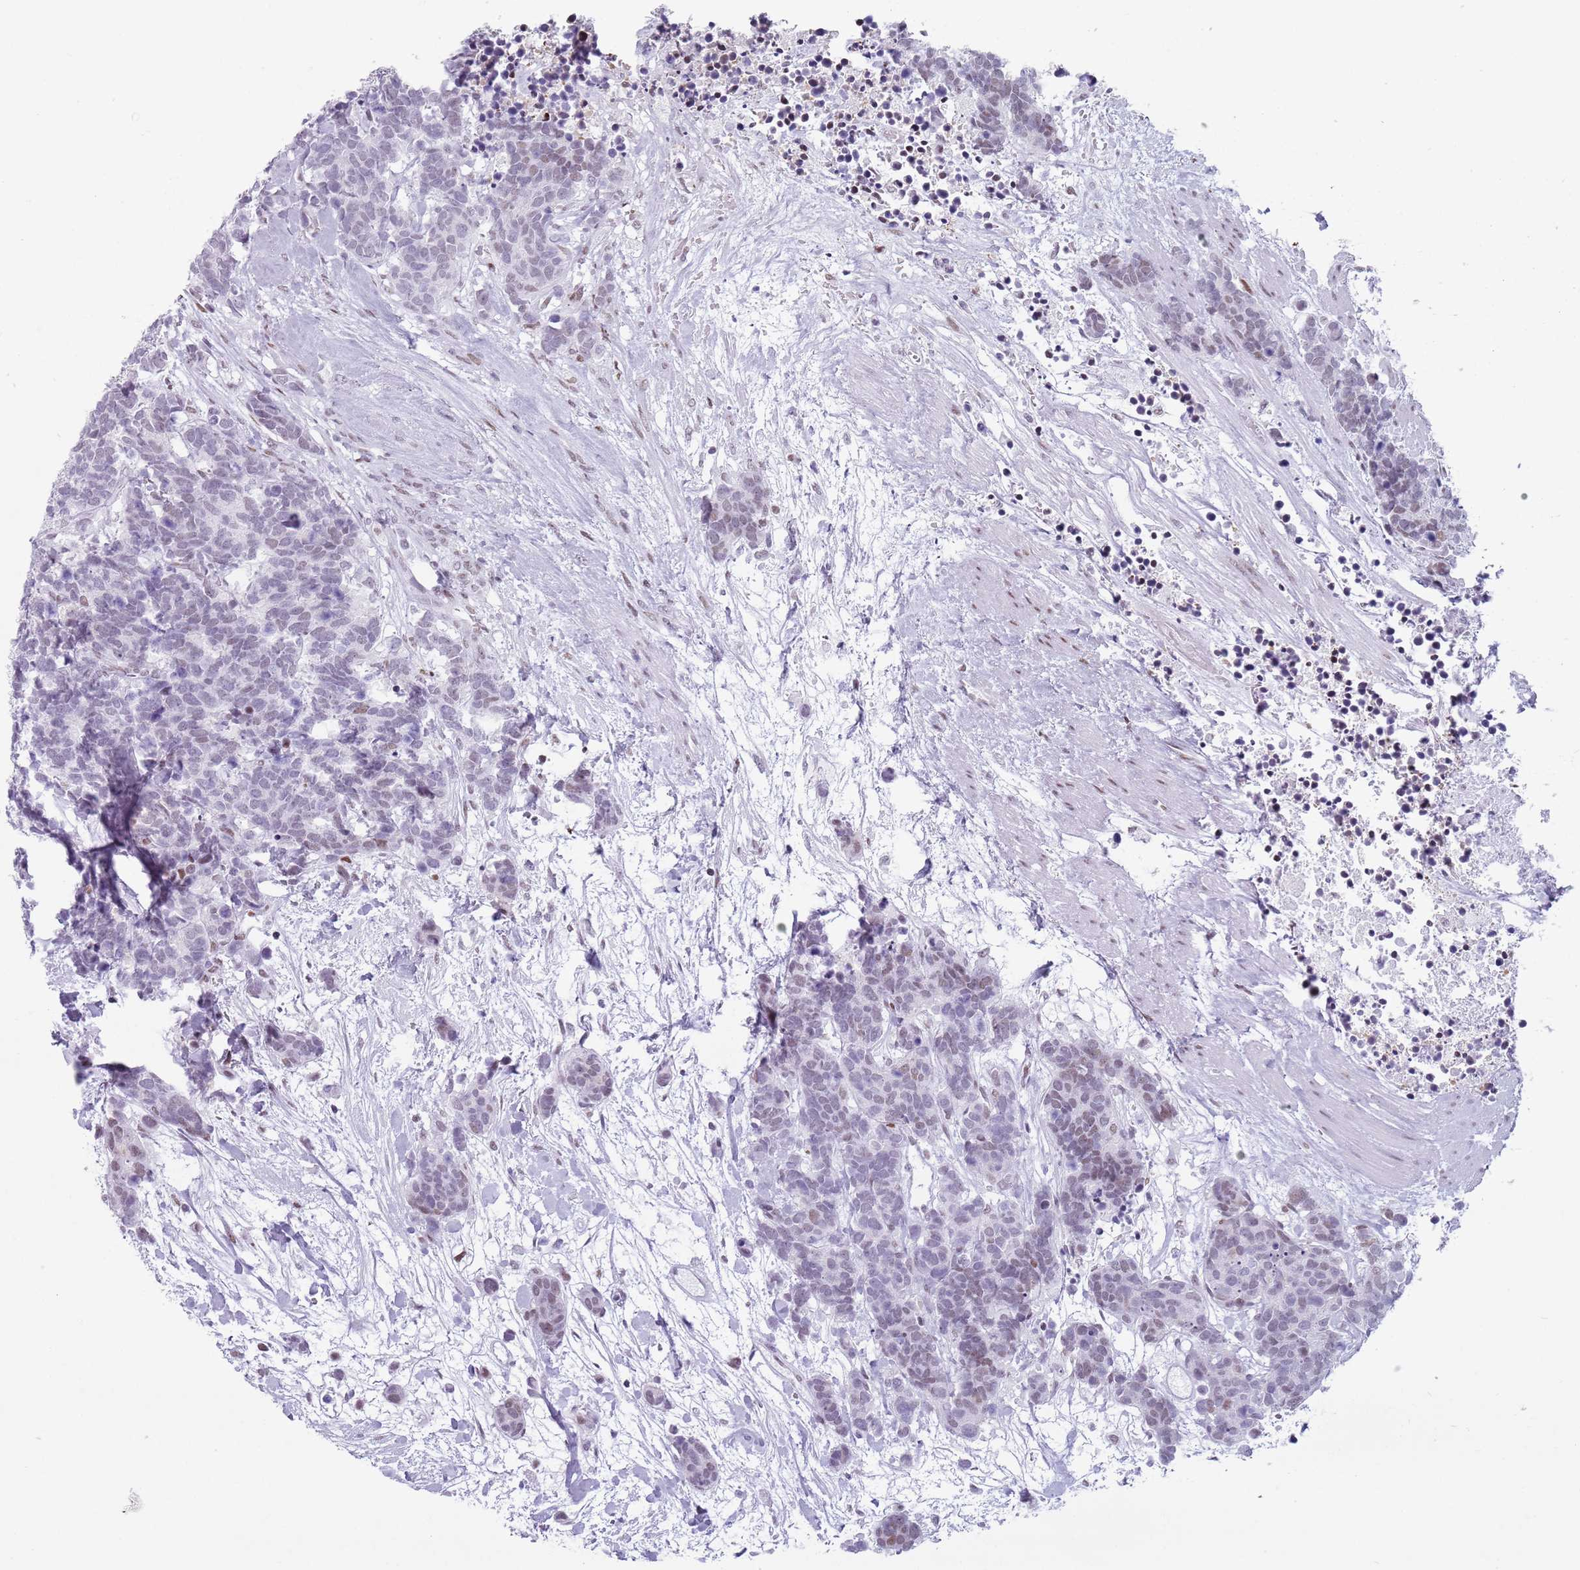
{"staining": {"intensity": "weak", "quantity": "<25%", "location": "nuclear"}, "tissue": "carcinoid", "cell_type": "Tumor cells", "image_type": "cancer", "snomed": [{"axis": "morphology", "description": "Carcinoma, NOS"}, {"axis": "morphology", "description": "Carcinoid, malignant, NOS"}, {"axis": "topography", "description": "Prostate"}], "caption": "Carcinoid stained for a protein using immunohistochemistry (IHC) exhibits no expression tumor cells.", "gene": "FAM104B", "patient": {"sex": "male", "age": 57}}